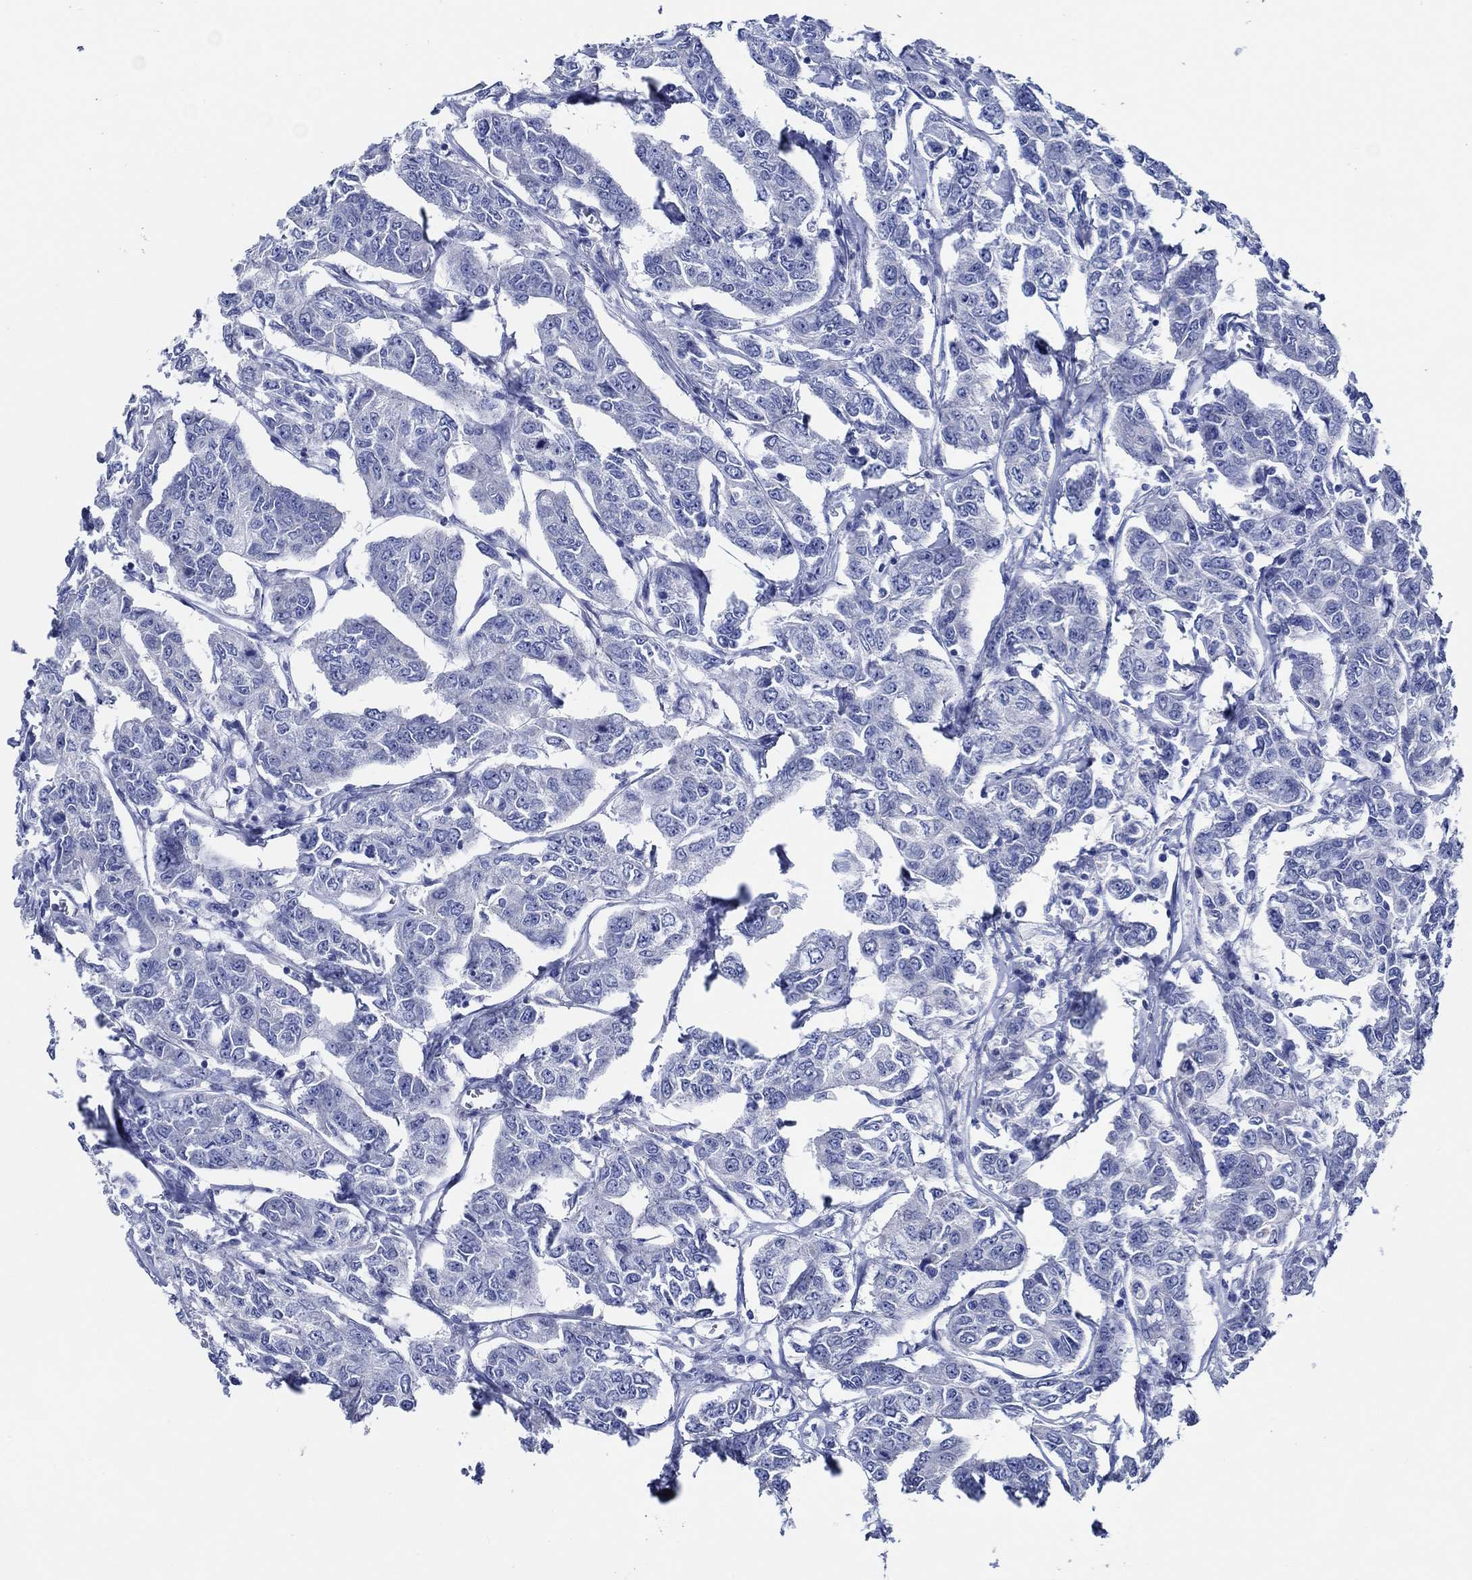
{"staining": {"intensity": "negative", "quantity": "none", "location": "none"}, "tissue": "breast cancer", "cell_type": "Tumor cells", "image_type": "cancer", "snomed": [{"axis": "morphology", "description": "Duct carcinoma"}, {"axis": "topography", "description": "Breast"}], "caption": "Breast cancer was stained to show a protein in brown. There is no significant positivity in tumor cells.", "gene": "WDR62", "patient": {"sex": "female", "age": 88}}